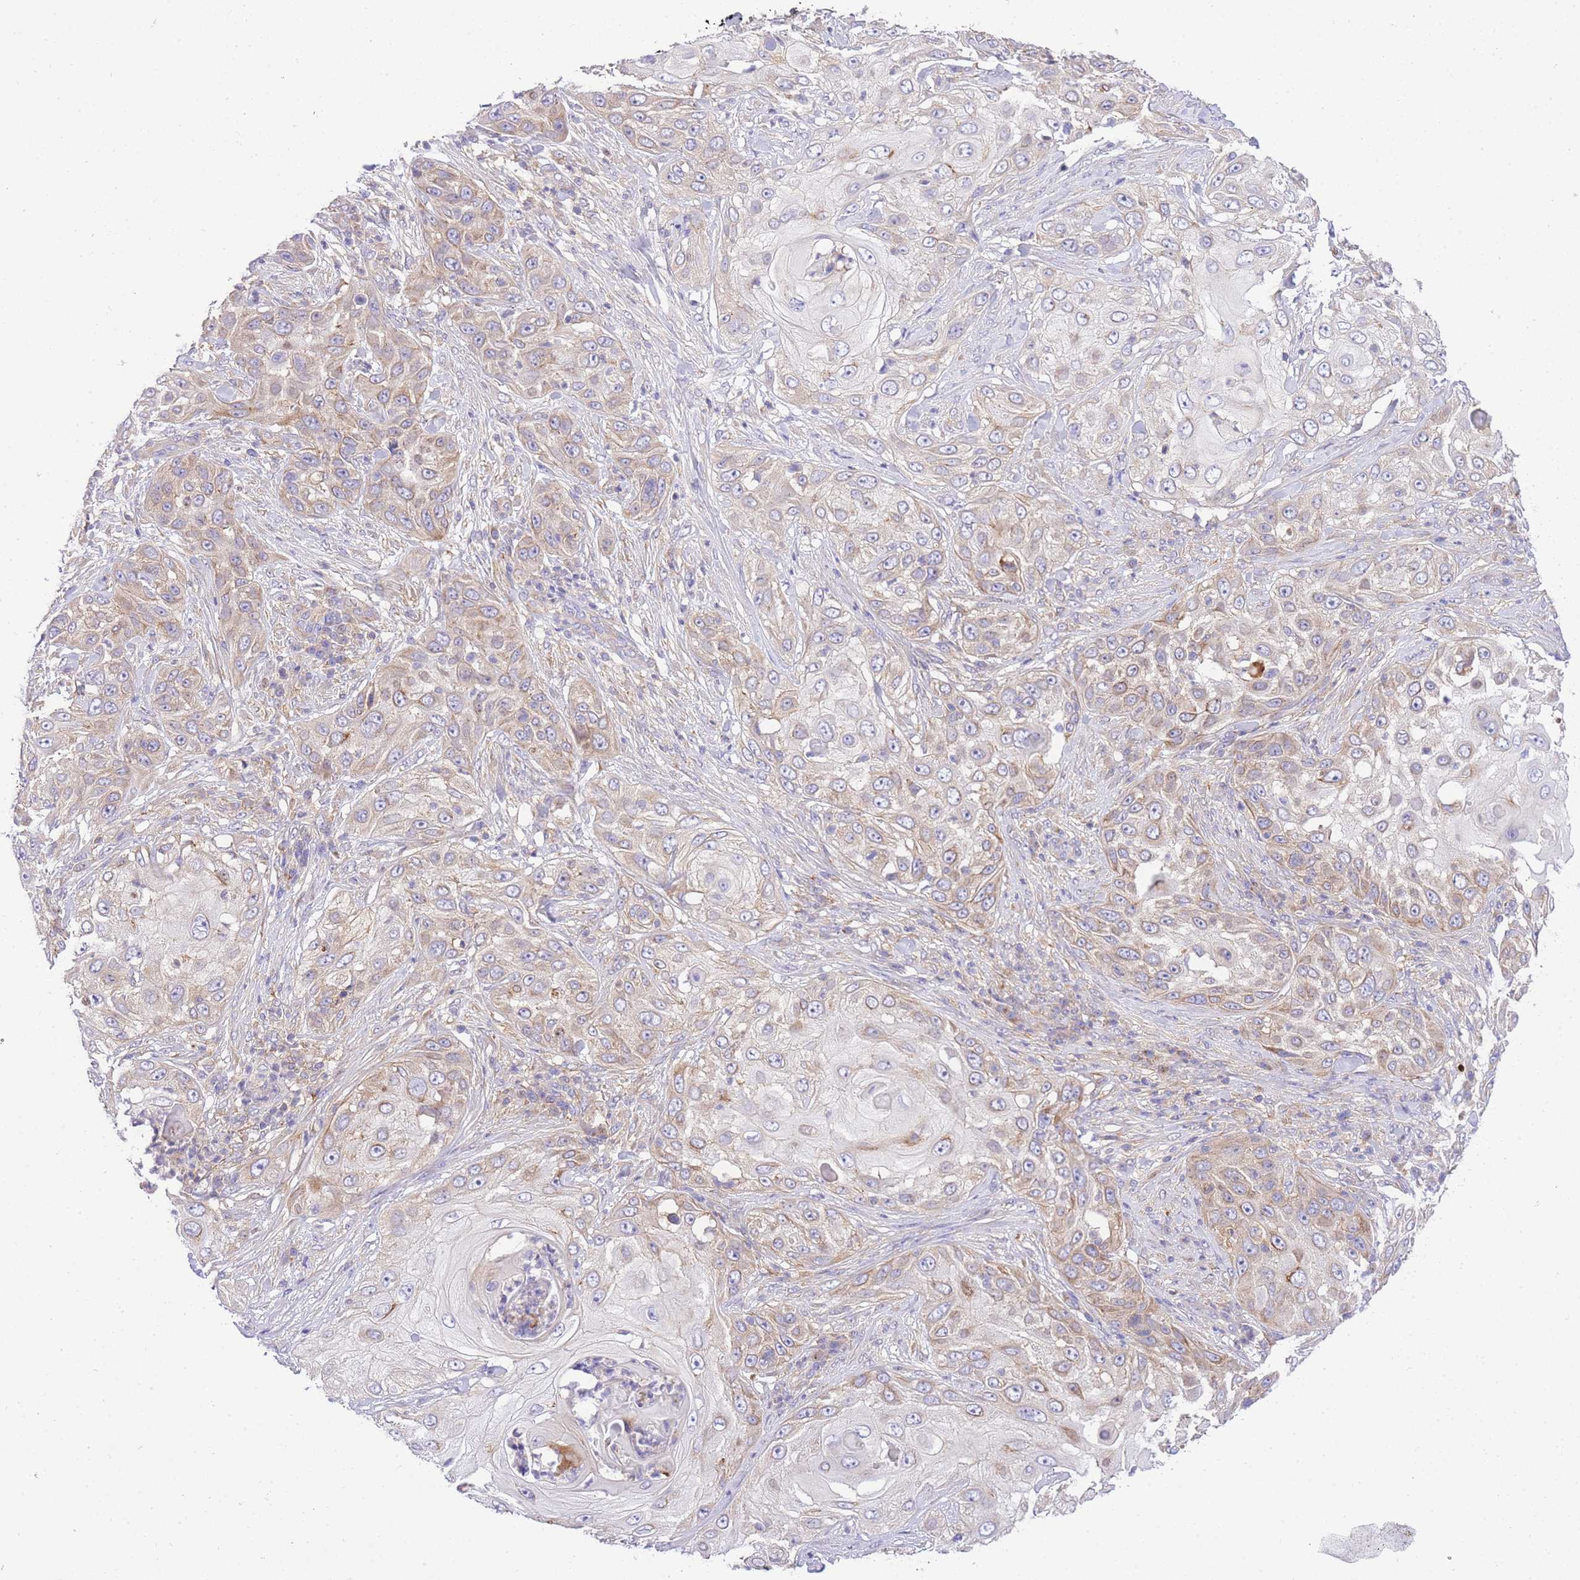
{"staining": {"intensity": "weak", "quantity": "25%-75%", "location": "cytoplasmic/membranous"}, "tissue": "skin cancer", "cell_type": "Tumor cells", "image_type": "cancer", "snomed": [{"axis": "morphology", "description": "Squamous cell carcinoma, NOS"}, {"axis": "topography", "description": "Skin"}], "caption": "Immunohistochemistry photomicrograph of human skin squamous cell carcinoma stained for a protein (brown), which reveals low levels of weak cytoplasmic/membranous positivity in approximately 25%-75% of tumor cells.", "gene": "INSYN2B", "patient": {"sex": "female", "age": 44}}